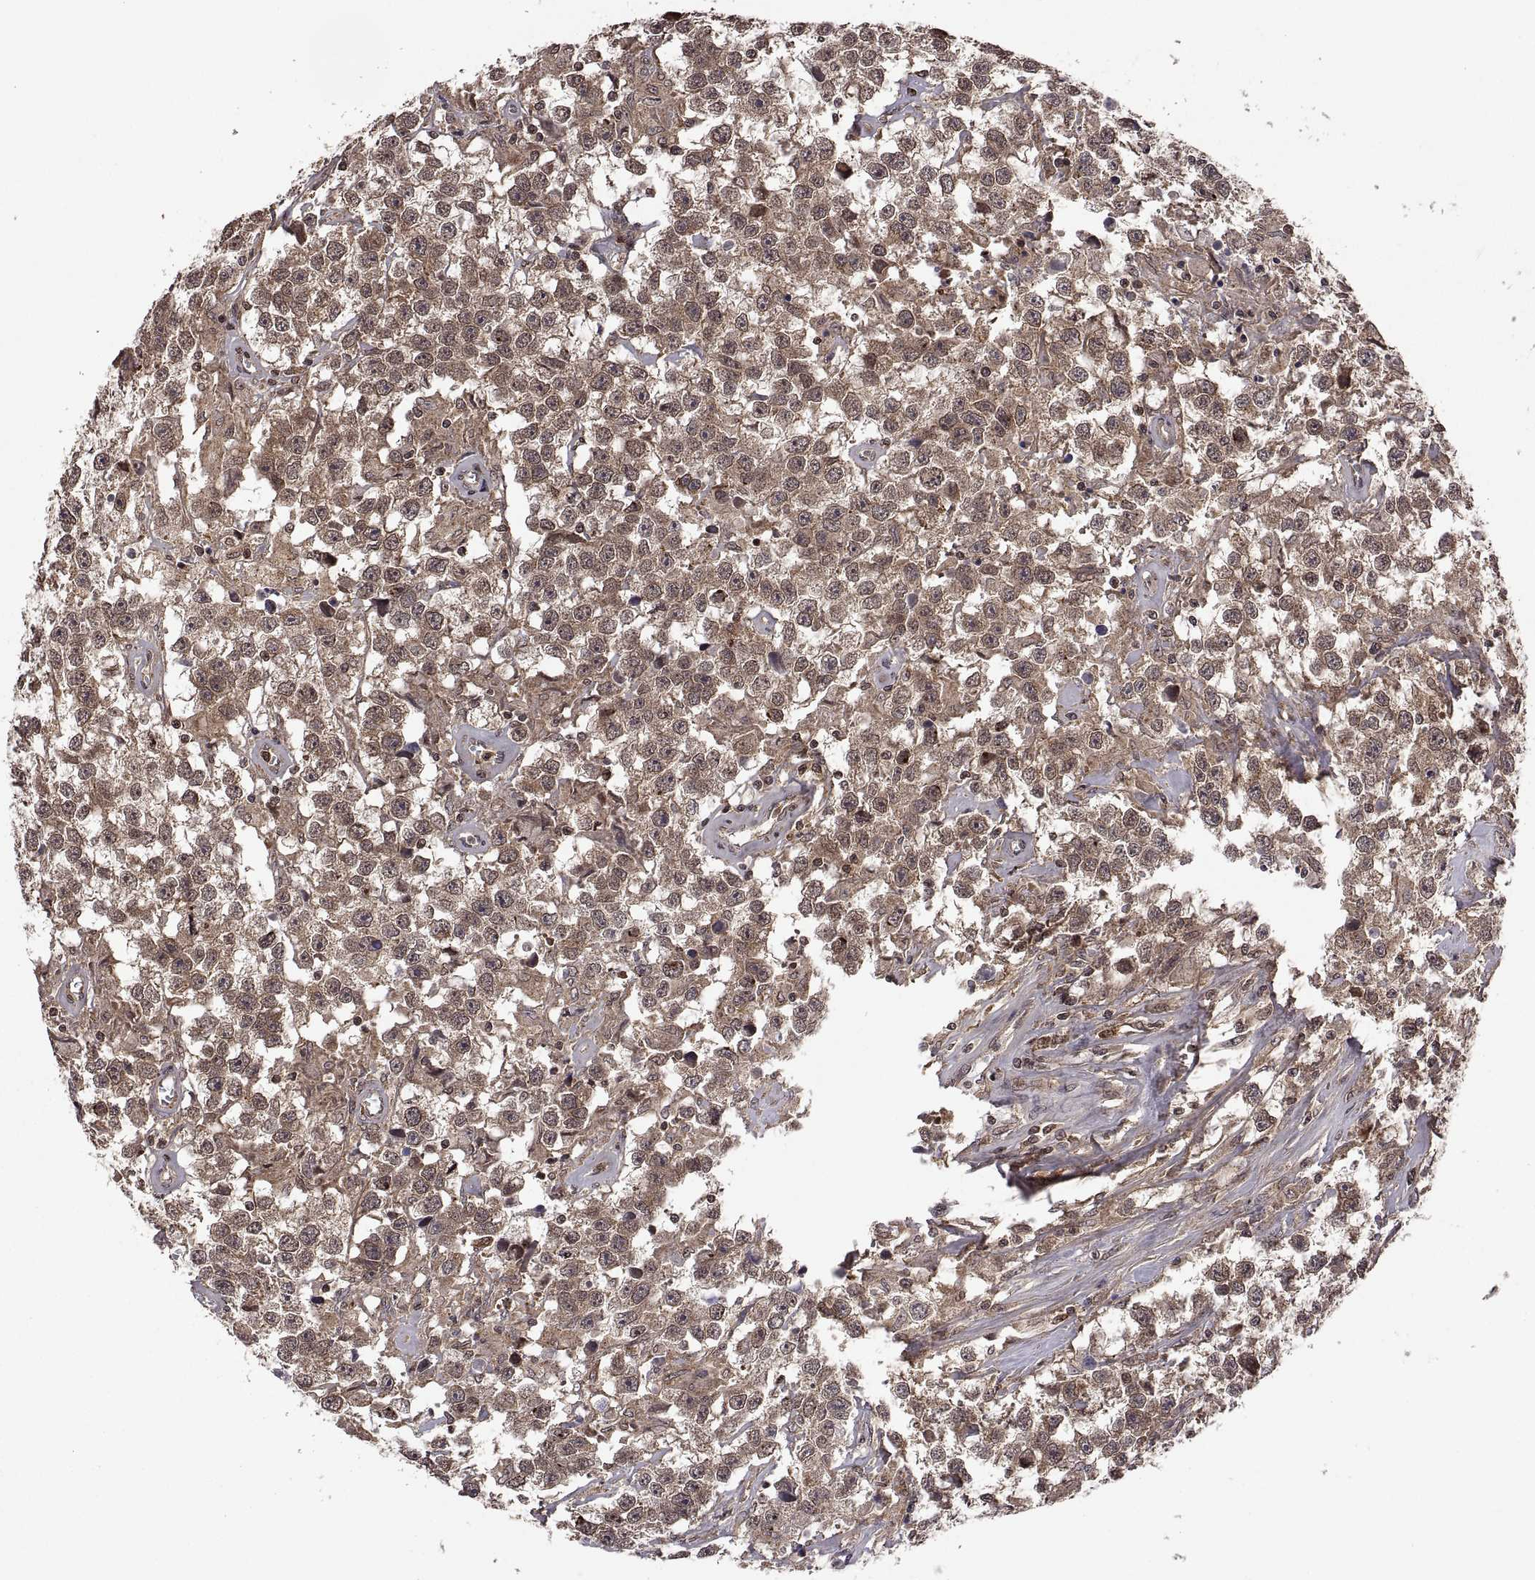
{"staining": {"intensity": "weak", "quantity": ">75%", "location": "cytoplasmic/membranous"}, "tissue": "testis cancer", "cell_type": "Tumor cells", "image_type": "cancer", "snomed": [{"axis": "morphology", "description": "Seminoma, NOS"}, {"axis": "topography", "description": "Testis"}], "caption": "Weak cytoplasmic/membranous protein positivity is present in approximately >75% of tumor cells in seminoma (testis).", "gene": "ZNRF2", "patient": {"sex": "male", "age": 43}}